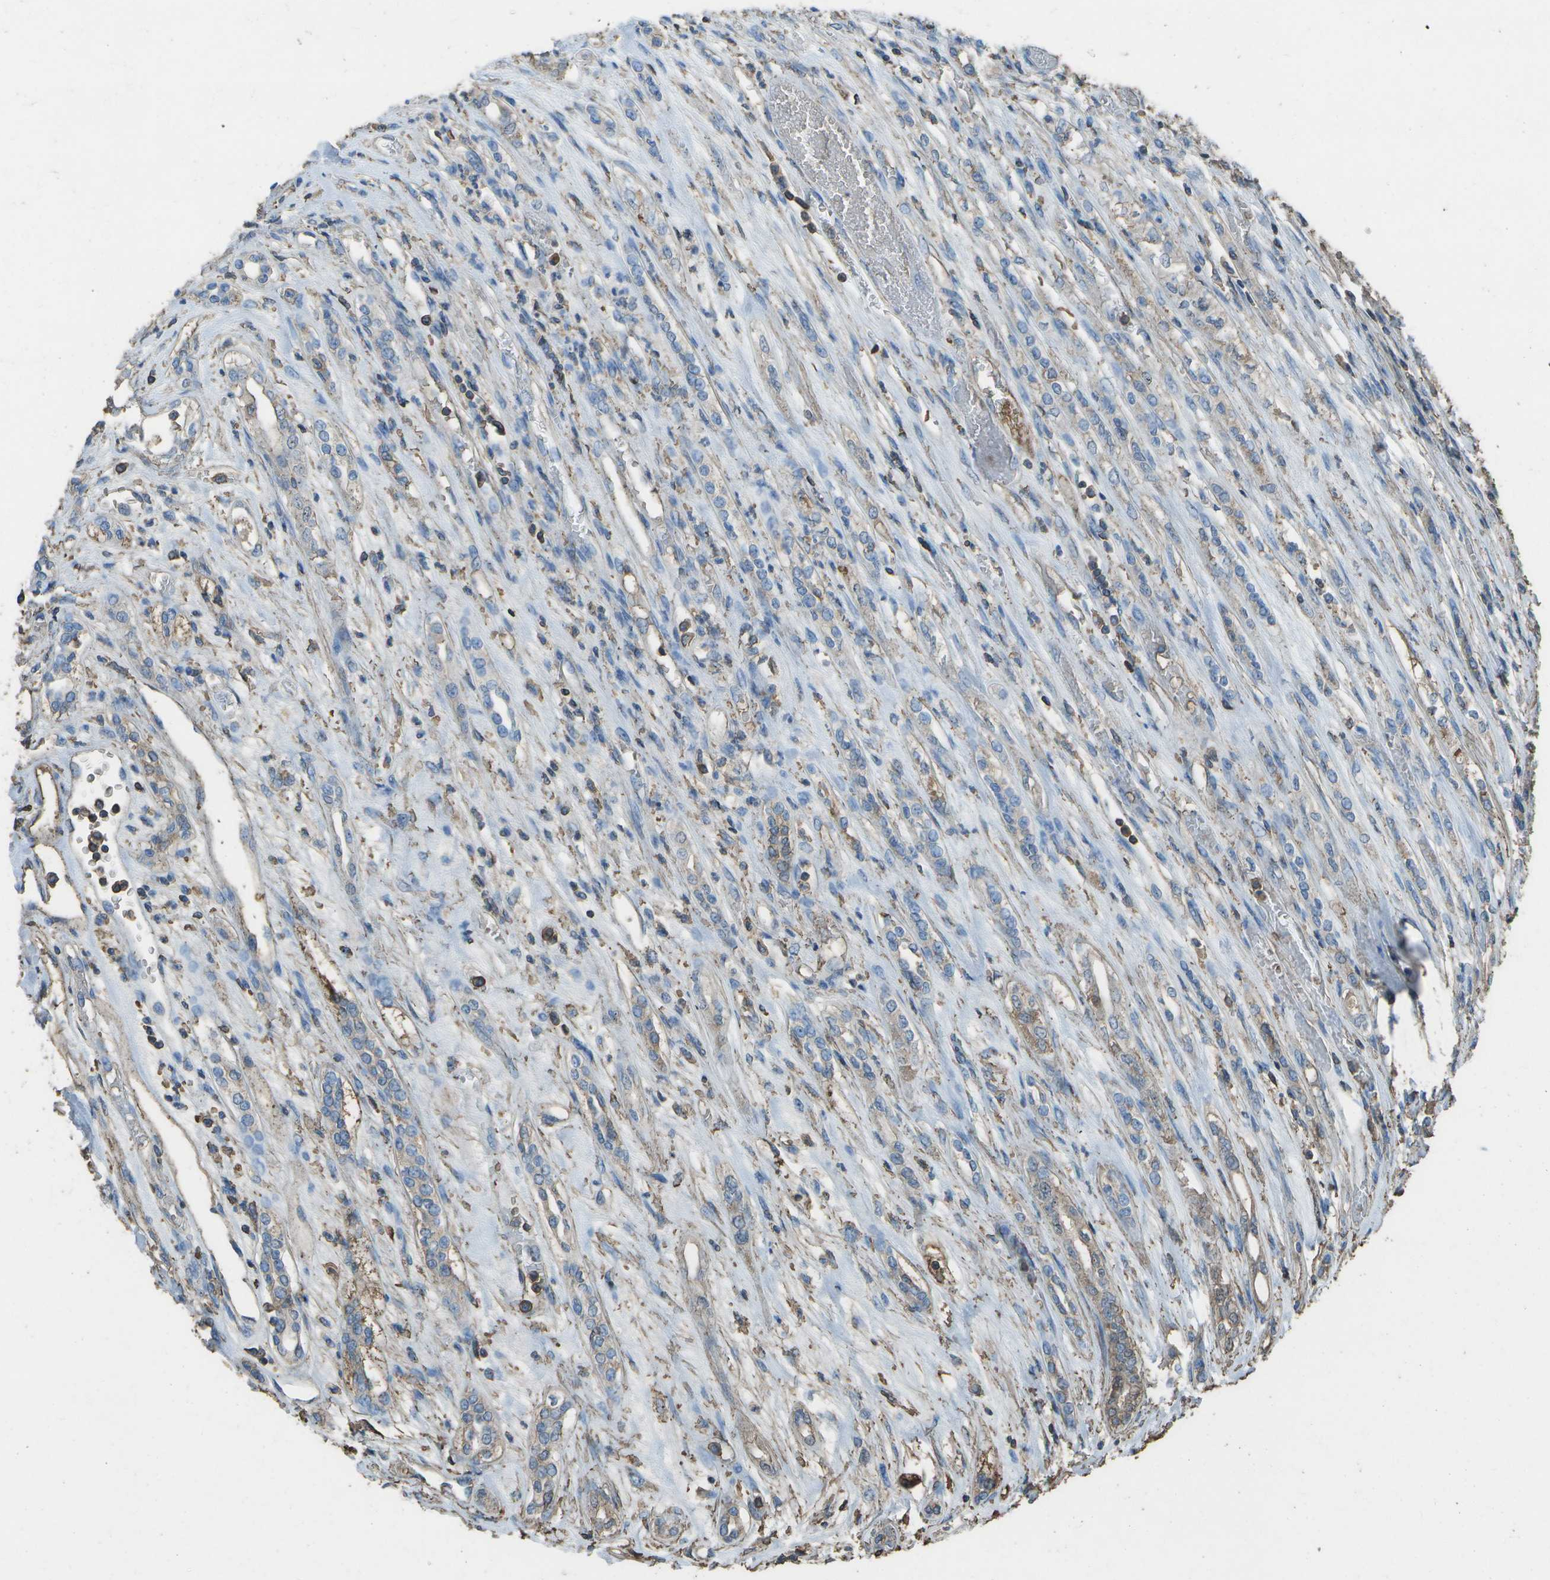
{"staining": {"intensity": "weak", "quantity": "<25%", "location": "cytoplasmic/membranous,nuclear"}, "tissue": "renal cancer", "cell_type": "Tumor cells", "image_type": "cancer", "snomed": [{"axis": "morphology", "description": "Adenocarcinoma, NOS"}, {"axis": "topography", "description": "Kidney"}], "caption": "An IHC histopathology image of renal adenocarcinoma is shown. There is no staining in tumor cells of renal adenocarcinoma. (Brightfield microscopy of DAB immunohistochemistry at high magnification).", "gene": "CYP4F11", "patient": {"sex": "female", "age": 54}}